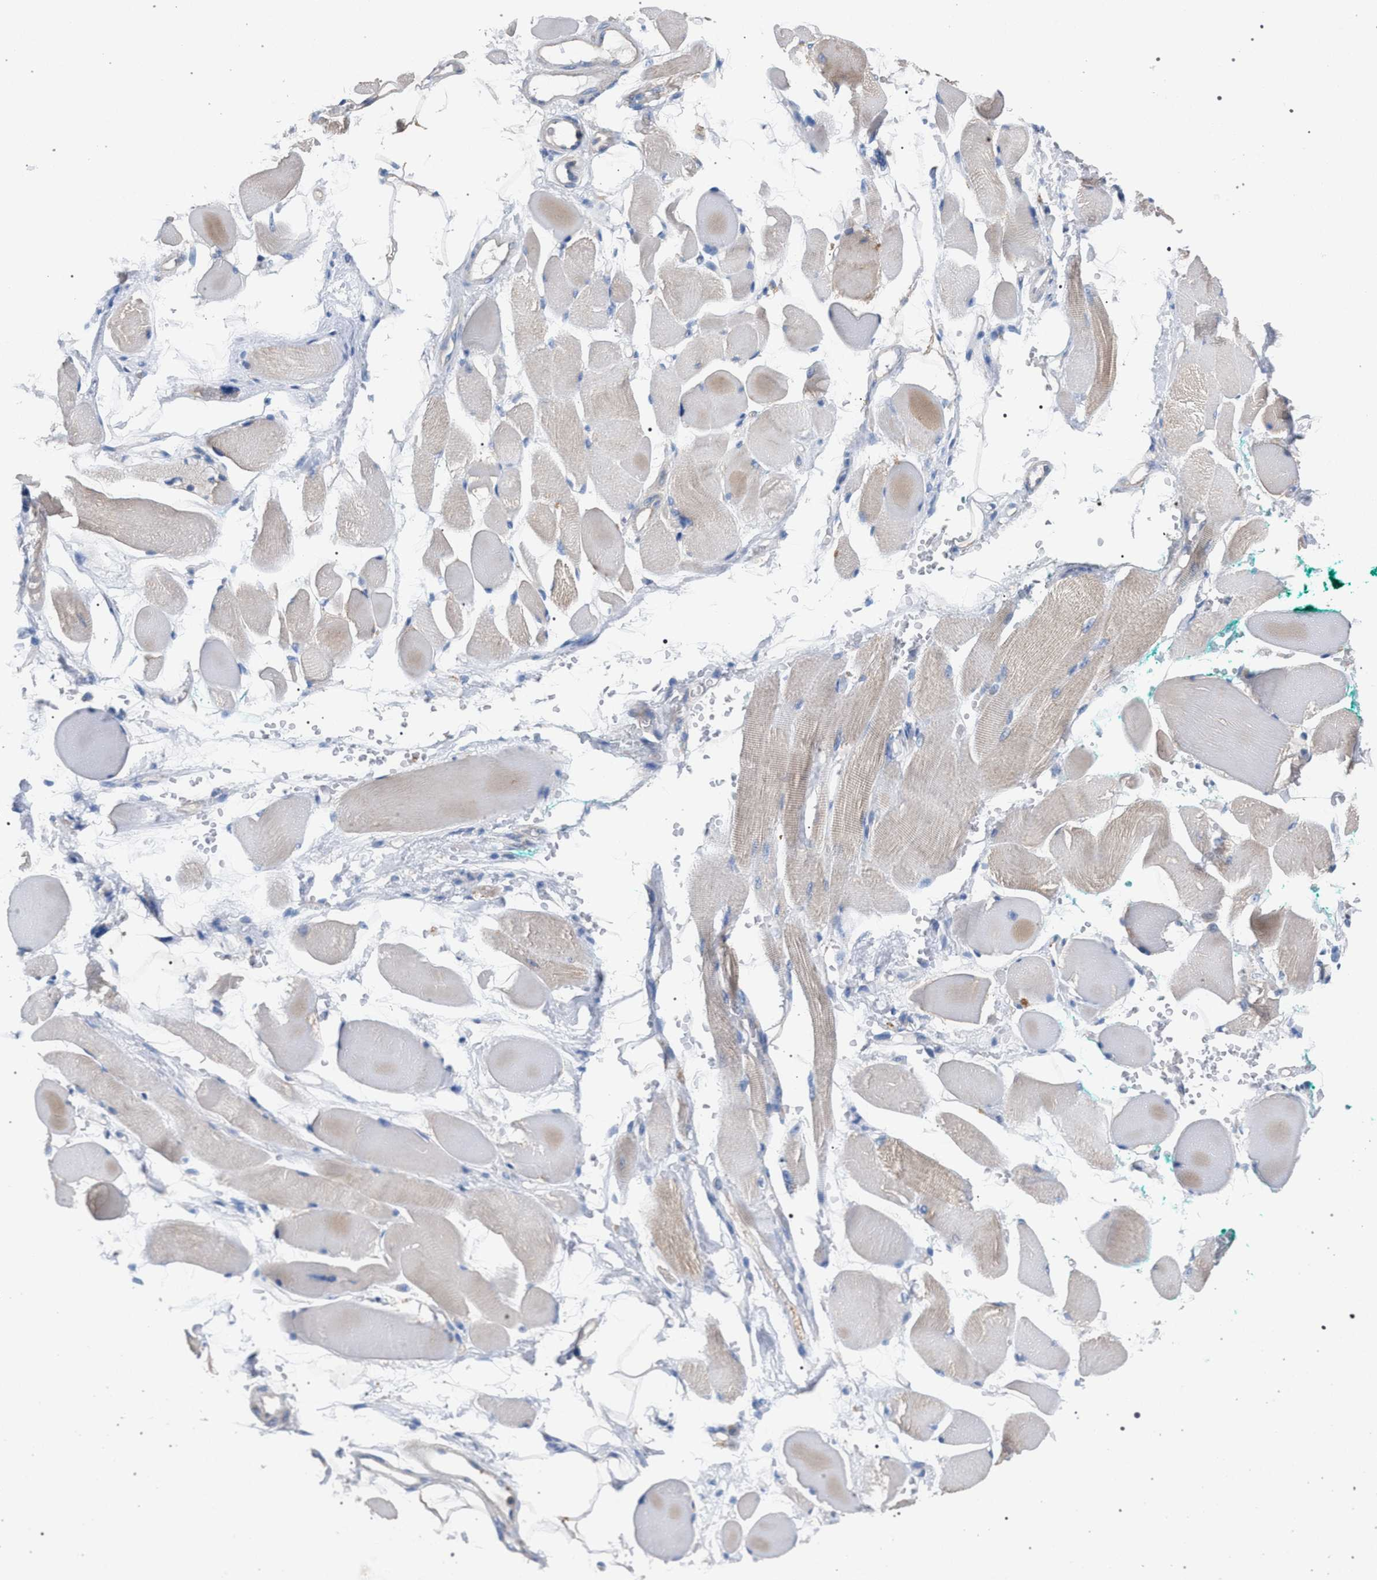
{"staining": {"intensity": "negative", "quantity": "none", "location": "none"}, "tissue": "skeletal muscle", "cell_type": "Myocytes", "image_type": "normal", "snomed": [{"axis": "morphology", "description": "Normal tissue, NOS"}, {"axis": "topography", "description": "Skeletal muscle"}, {"axis": "topography", "description": "Peripheral nerve tissue"}], "caption": "The photomicrograph reveals no significant staining in myocytes of skeletal muscle. Brightfield microscopy of immunohistochemistry (IHC) stained with DAB (brown) and hematoxylin (blue), captured at high magnification.", "gene": "VPS13A", "patient": {"sex": "female", "age": 84}}